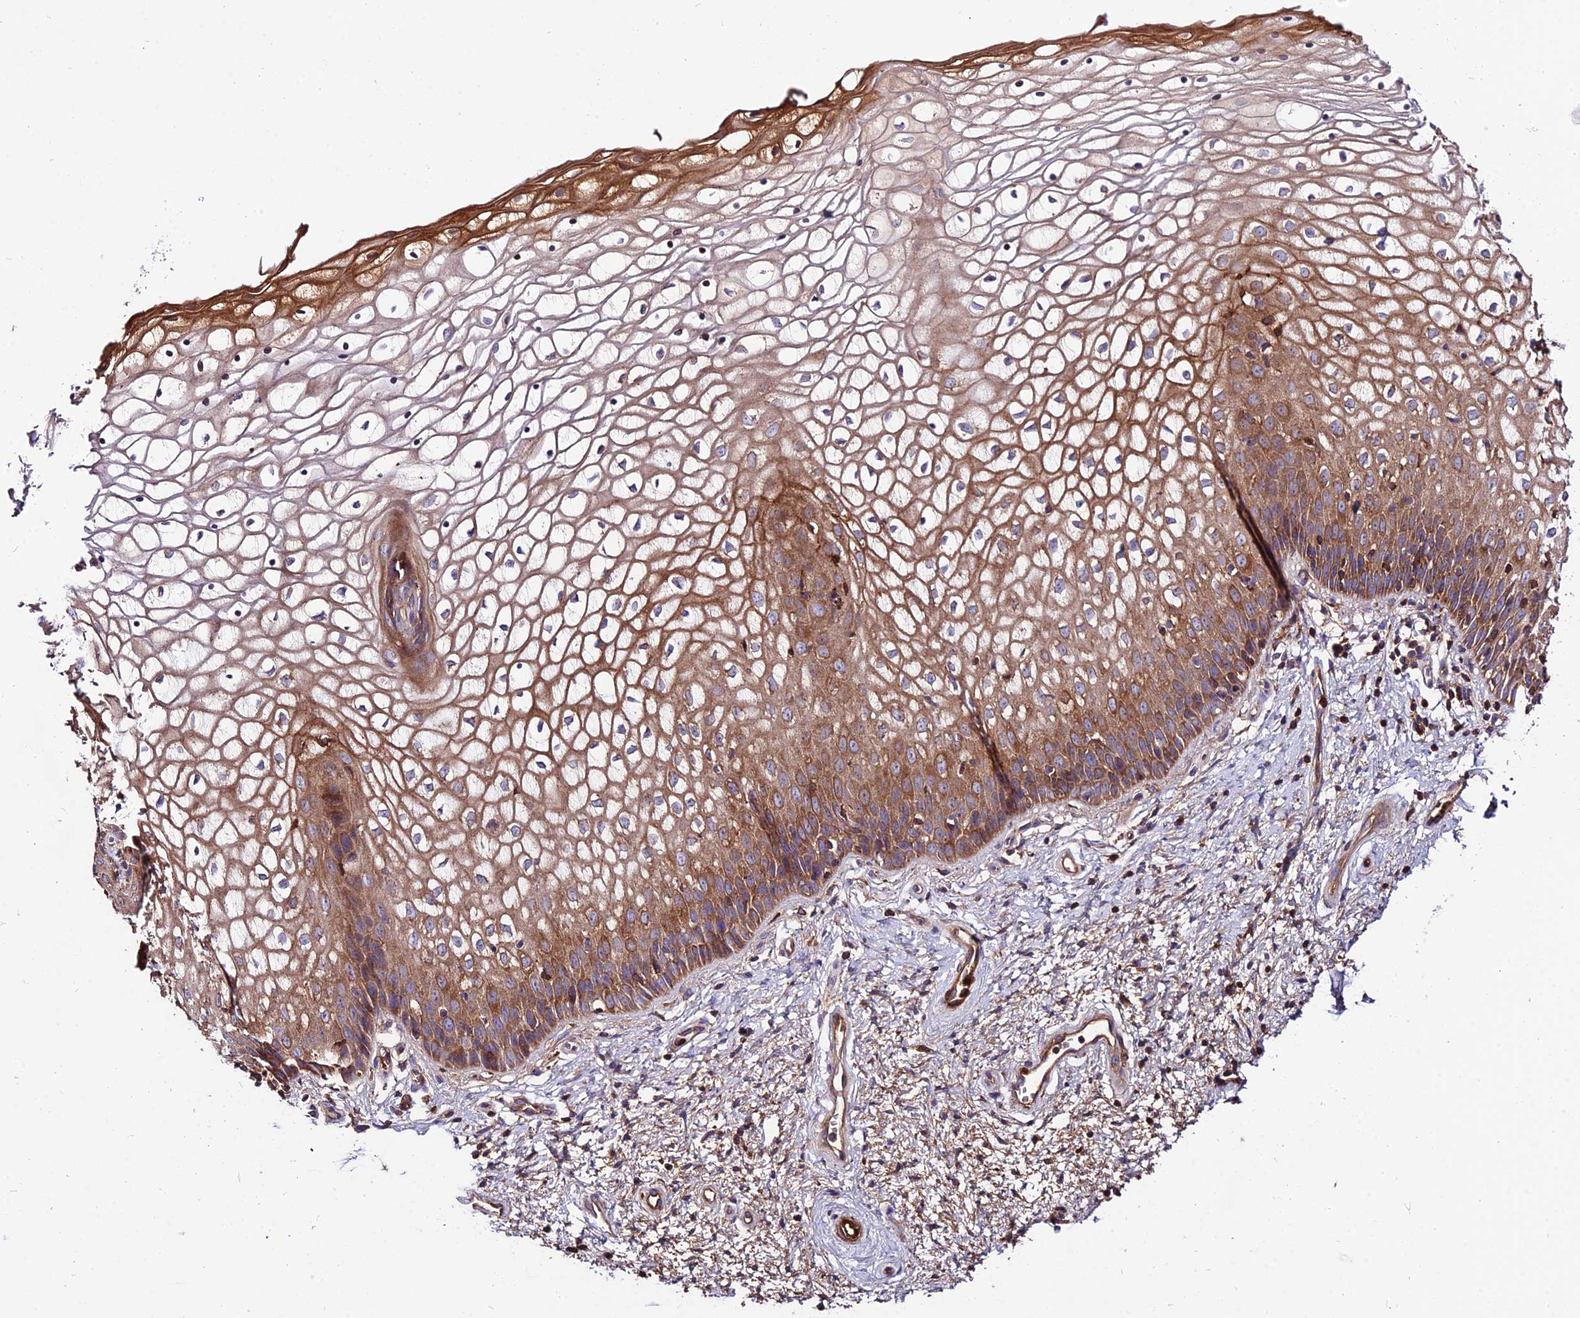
{"staining": {"intensity": "moderate", "quantity": ">75%", "location": "cytoplasmic/membranous"}, "tissue": "vagina", "cell_type": "Squamous epithelial cells", "image_type": "normal", "snomed": [{"axis": "morphology", "description": "Normal tissue, NOS"}, {"axis": "topography", "description": "Vagina"}], "caption": "This photomicrograph exhibits IHC staining of benign human vagina, with medium moderate cytoplasmic/membranous positivity in about >75% of squamous epithelial cells.", "gene": "PYM1", "patient": {"sex": "female", "age": 34}}